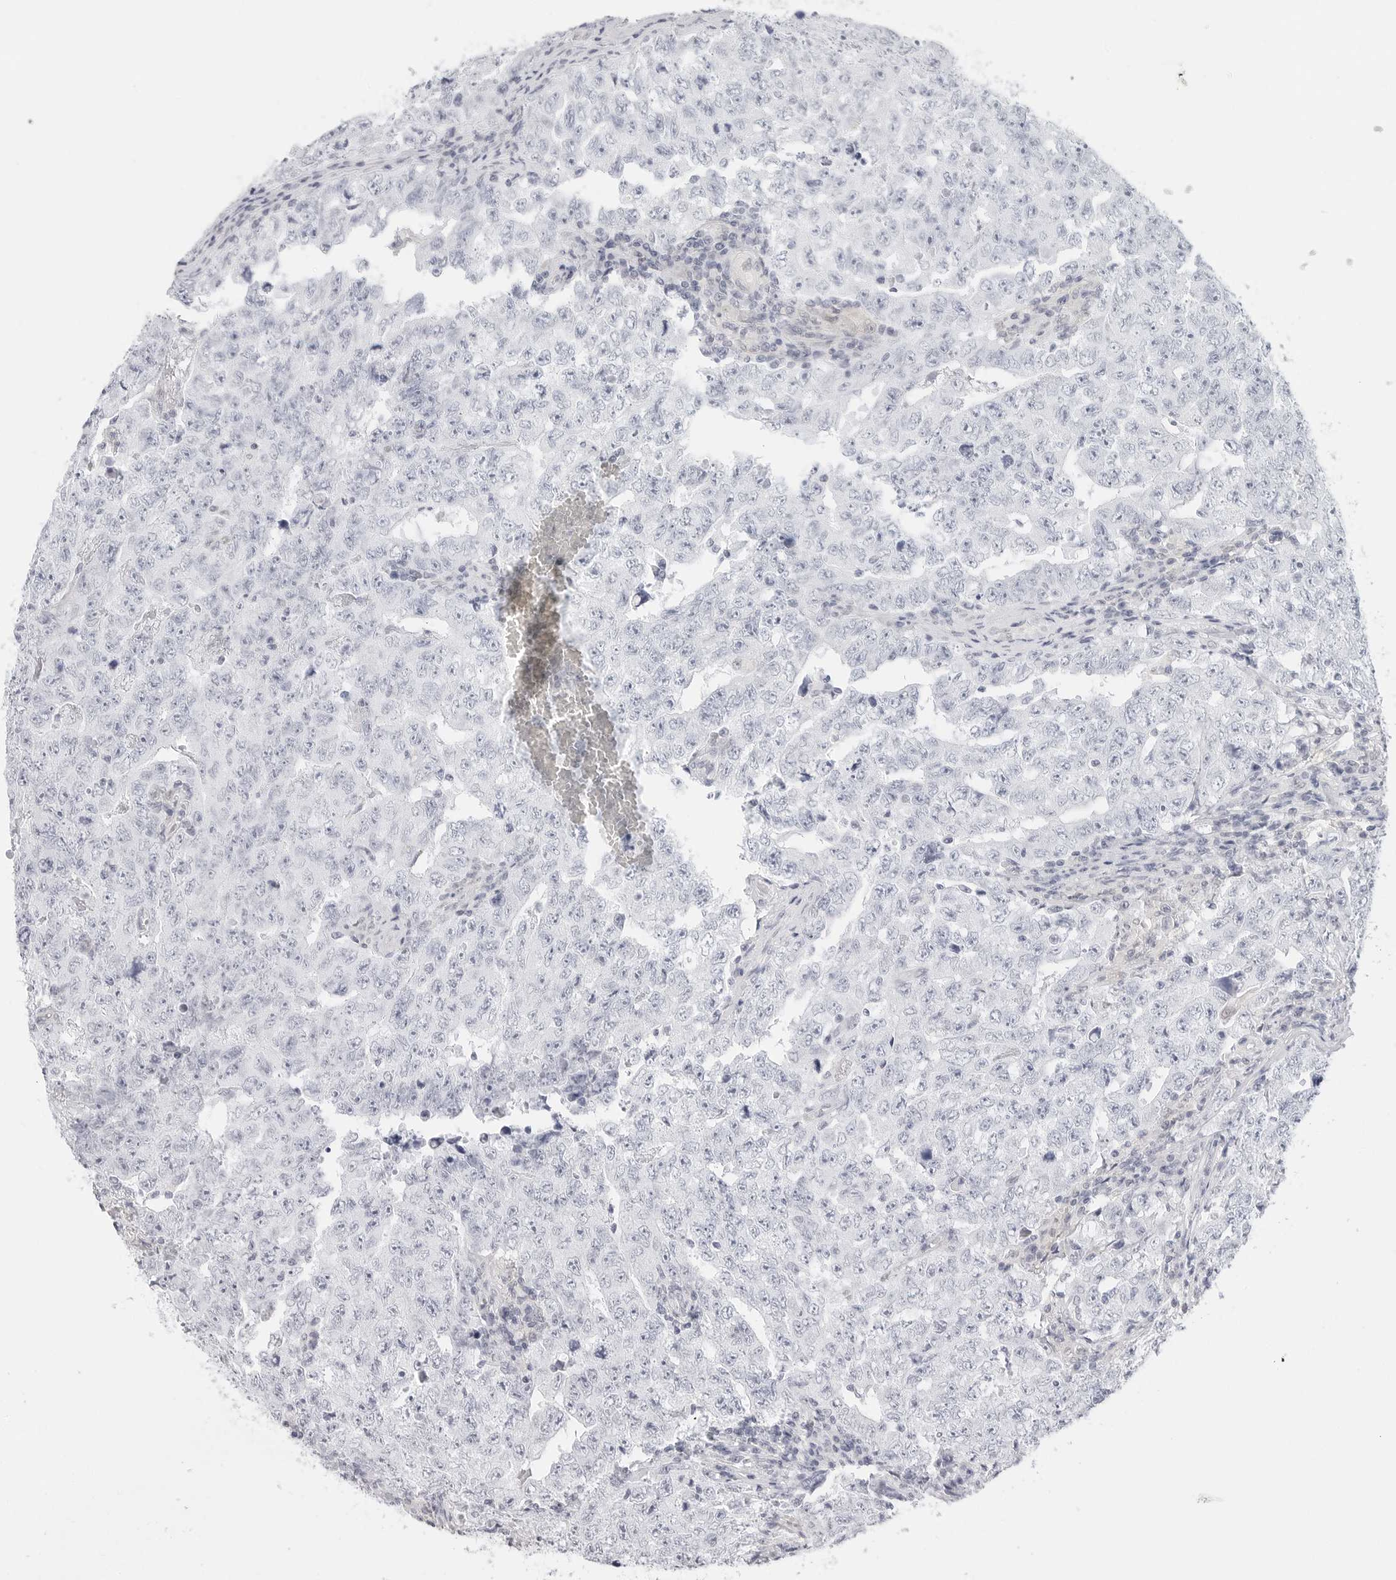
{"staining": {"intensity": "negative", "quantity": "none", "location": "none"}, "tissue": "testis cancer", "cell_type": "Tumor cells", "image_type": "cancer", "snomed": [{"axis": "morphology", "description": "Carcinoma, Embryonal, NOS"}, {"axis": "topography", "description": "Testis"}], "caption": "DAB immunohistochemical staining of human testis cancer (embryonal carcinoma) exhibits no significant positivity in tumor cells.", "gene": "HMGCS2", "patient": {"sex": "male", "age": 26}}